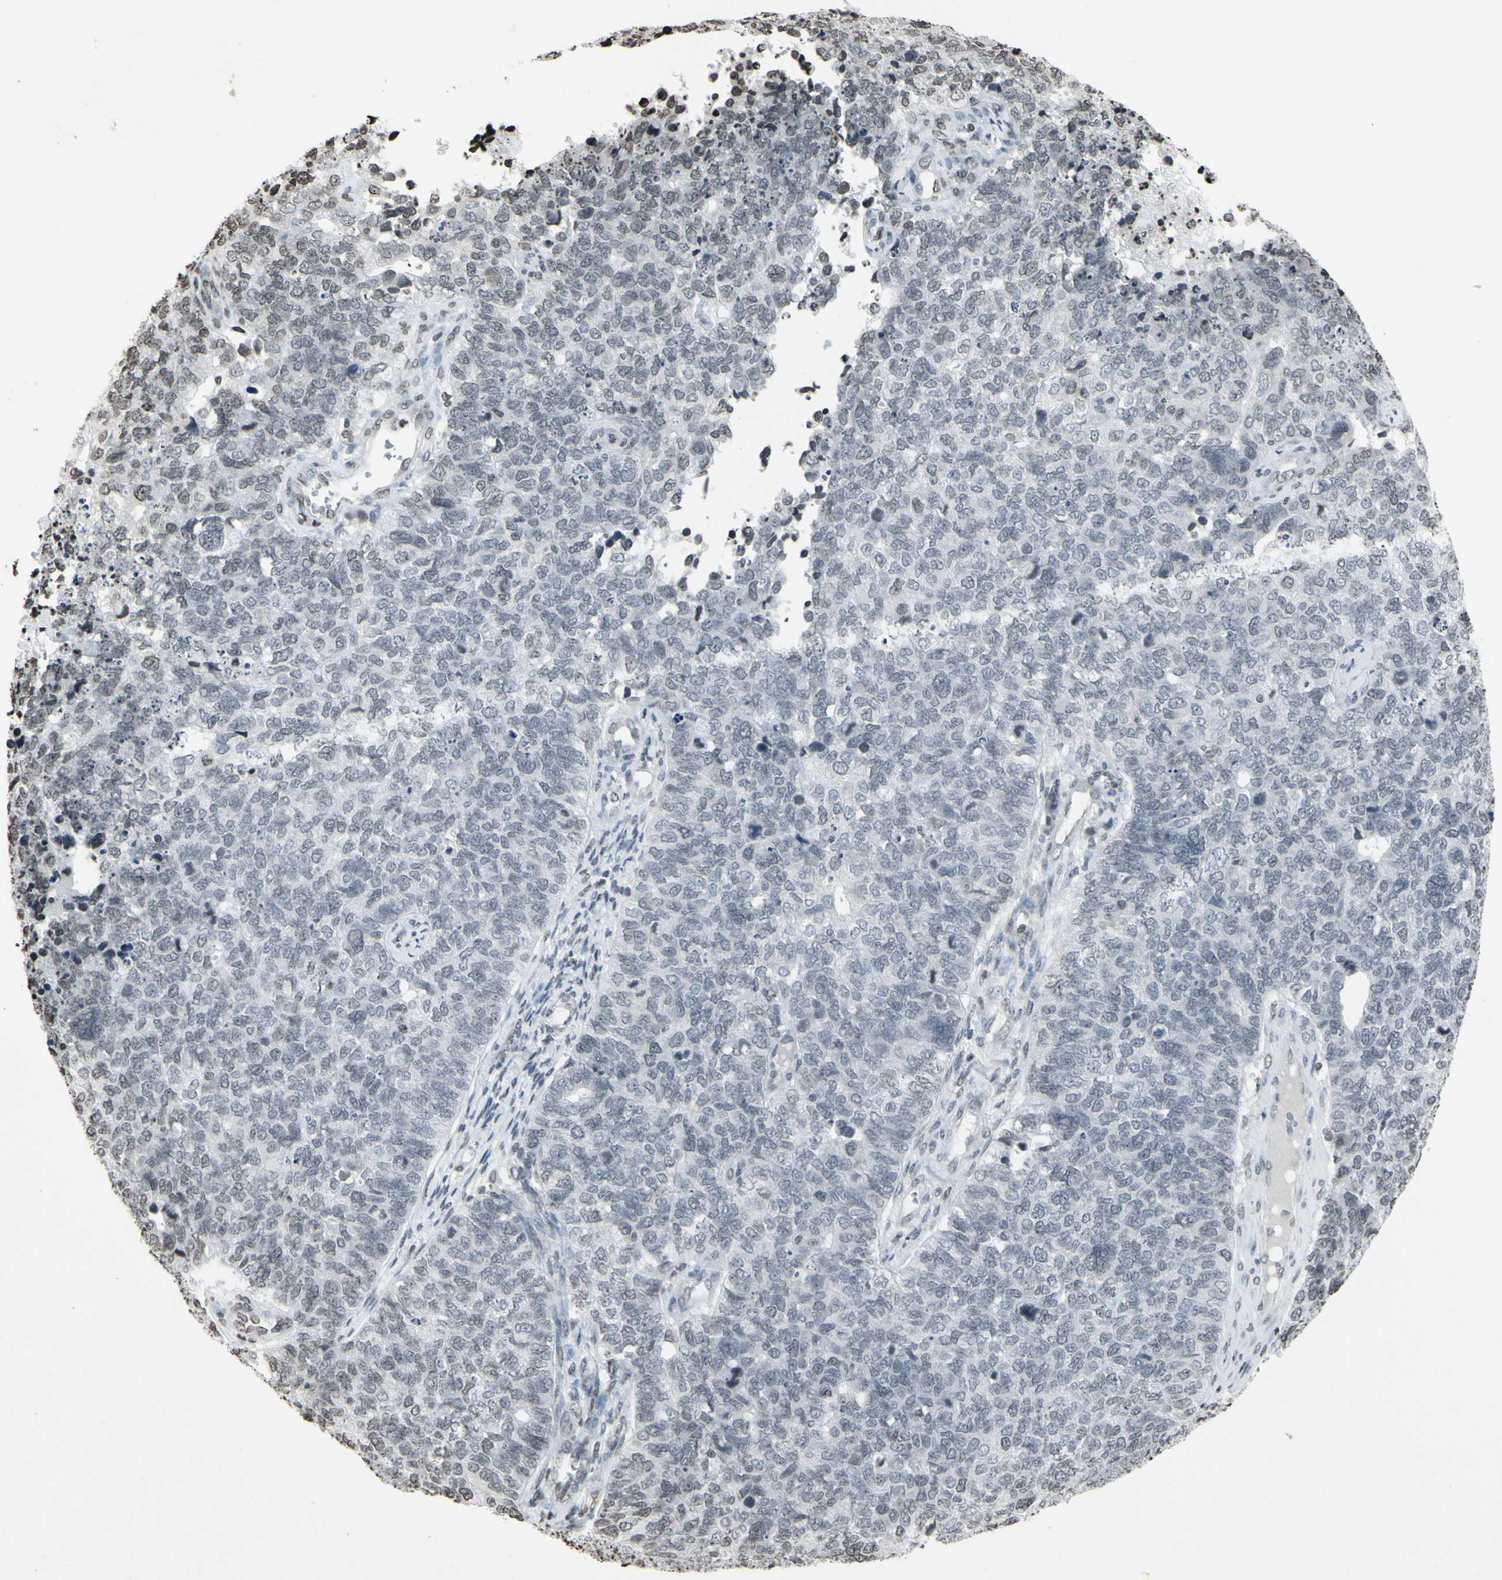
{"staining": {"intensity": "negative", "quantity": "none", "location": "none"}, "tissue": "cervical cancer", "cell_type": "Tumor cells", "image_type": "cancer", "snomed": [{"axis": "morphology", "description": "Squamous cell carcinoma, NOS"}, {"axis": "topography", "description": "Cervix"}], "caption": "A high-resolution histopathology image shows IHC staining of cervical cancer (squamous cell carcinoma), which reveals no significant expression in tumor cells.", "gene": "CD79B", "patient": {"sex": "female", "age": 63}}